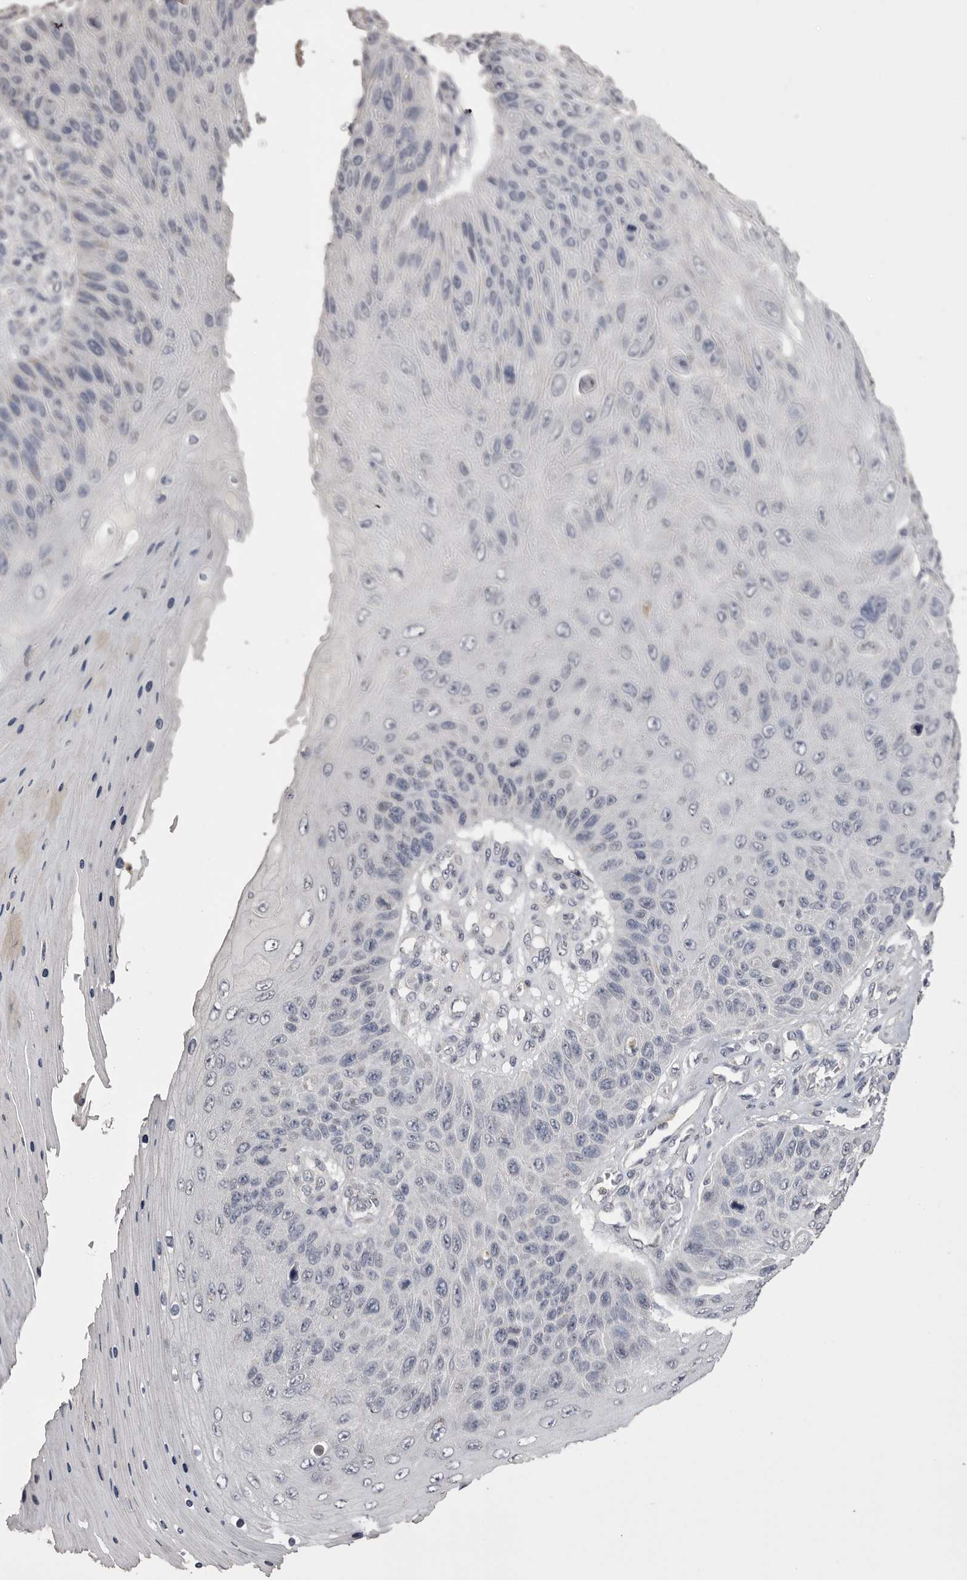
{"staining": {"intensity": "negative", "quantity": "none", "location": "none"}, "tissue": "skin cancer", "cell_type": "Tumor cells", "image_type": "cancer", "snomed": [{"axis": "morphology", "description": "Squamous cell carcinoma, NOS"}, {"axis": "topography", "description": "Skin"}], "caption": "This histopathology image is of squamous cell carcinoma (skin) stained with immunohistochemistry (IHC) to label a protein in brown with the nuclei are counter-stained blue. There is no positivity in tumor cells.", "gene": "MMP7", "patient": {"sex": "female", "age": 88}}